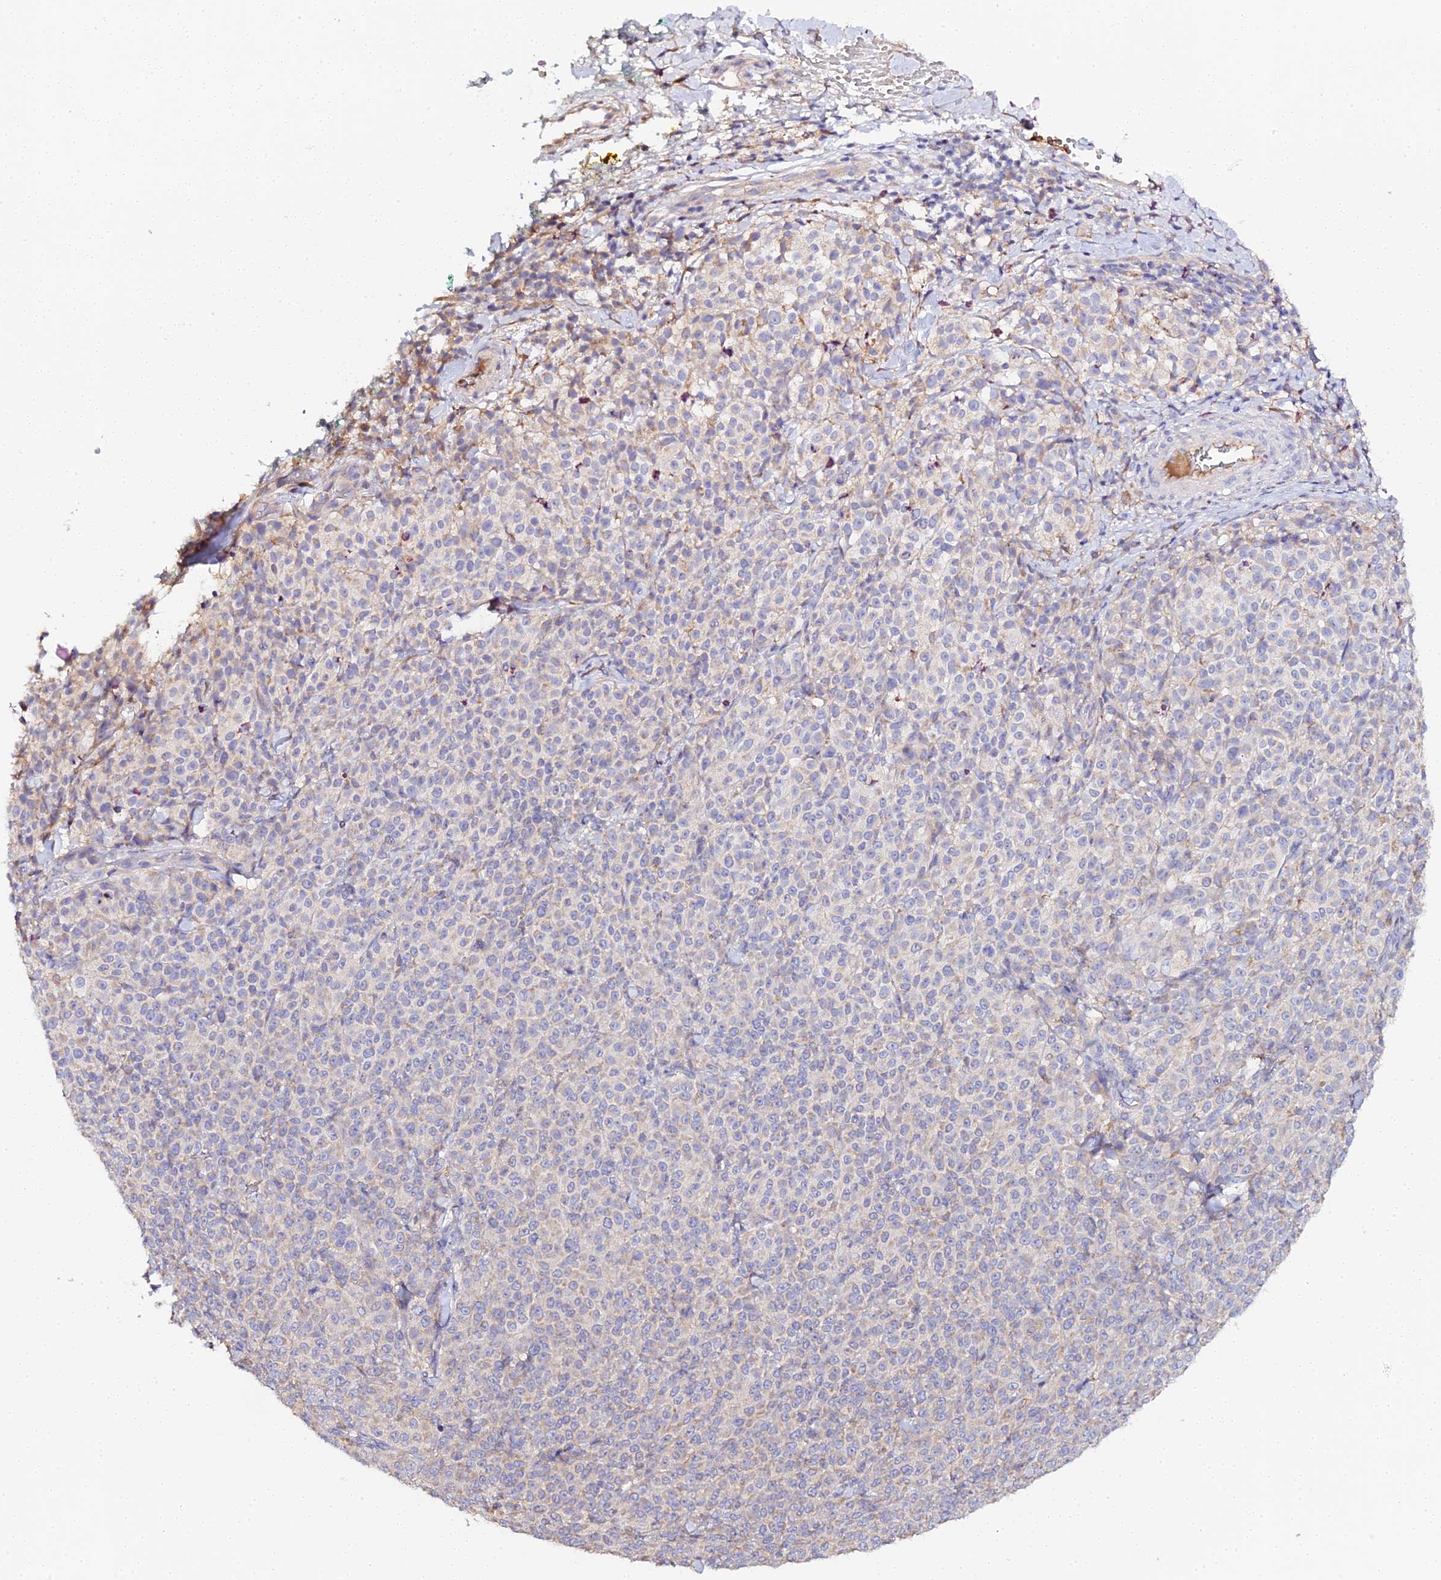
{"staining": {"intensity": "negative", "quantity": "none", "location": "none"}, "tissue": "melanoma", "cell_type": "Tumor cells", "image_type": "cancer", "snomed": [{"axis": "morphology", "description": "Normal tissue, NOS"}, {"axis": "morphology", "description": "Malignant melanoma, NOS"}, {"axis": "topography", "description": "Skin"}], "caption": "The immunohistochemistry (IHC) histopathology image has no significant positivity in tumor cells of malignant melanoma tissue.", "gene": "SCX", "patient": {"sex": "female", "age": 34}}